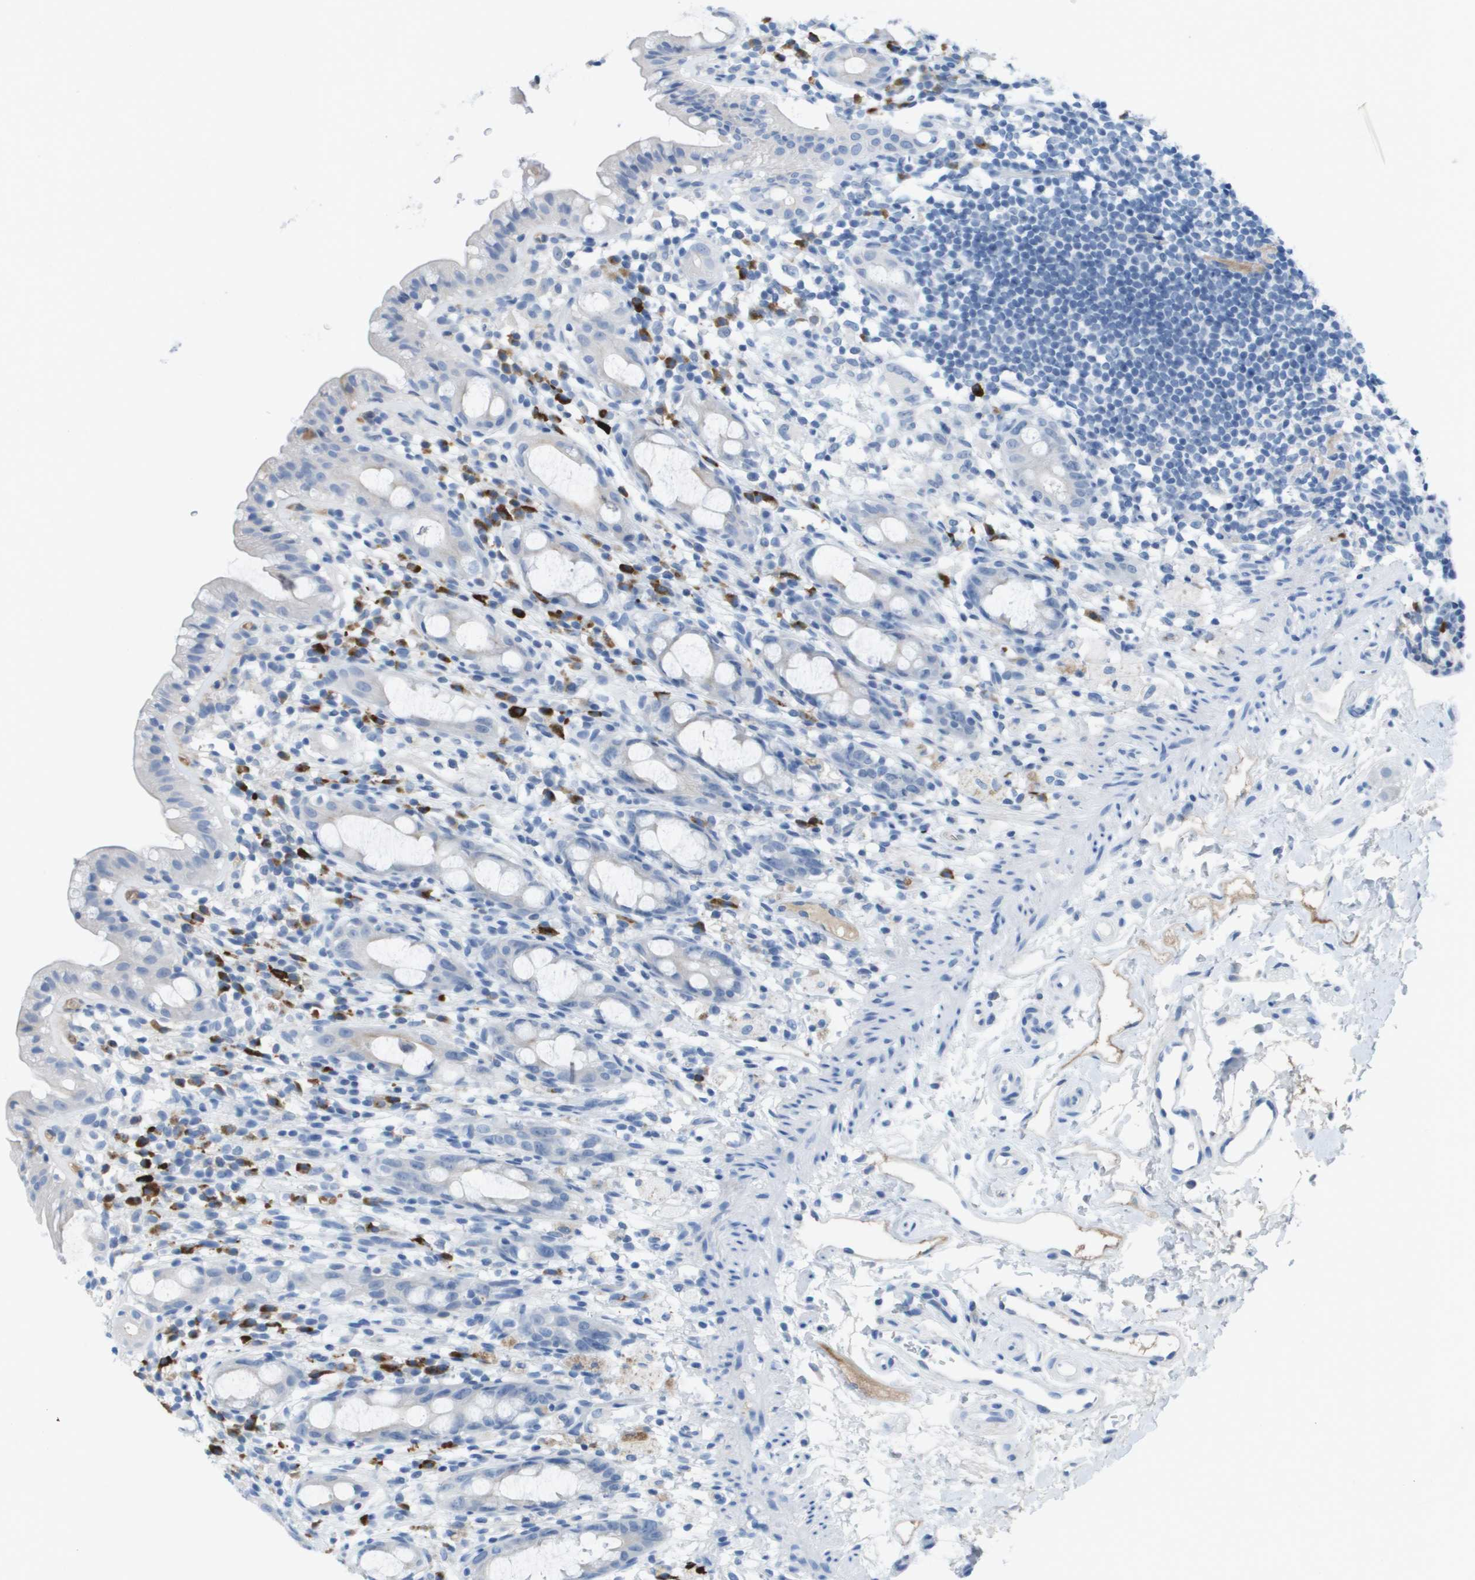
{"staining": {"intensity": "moderate", "quantity": "<25%", "location": "cytoplasmic/membranous"}, "tissue": "rectum", "cell_type": "Glandular cells", "image_type": "normal", "snomed": [{"axis": "morphology", "description": "Normal tissue, NOS"}, {"axis": "topography", "description": "Rectum"}], "caption": "Rectum stained with immunohistochemistry reveals moderate cytoplasmic/membranous staining in about <25% of glandular cells.", "gene": "GPR18", "patient": {"sex": "male", "age": 44}}